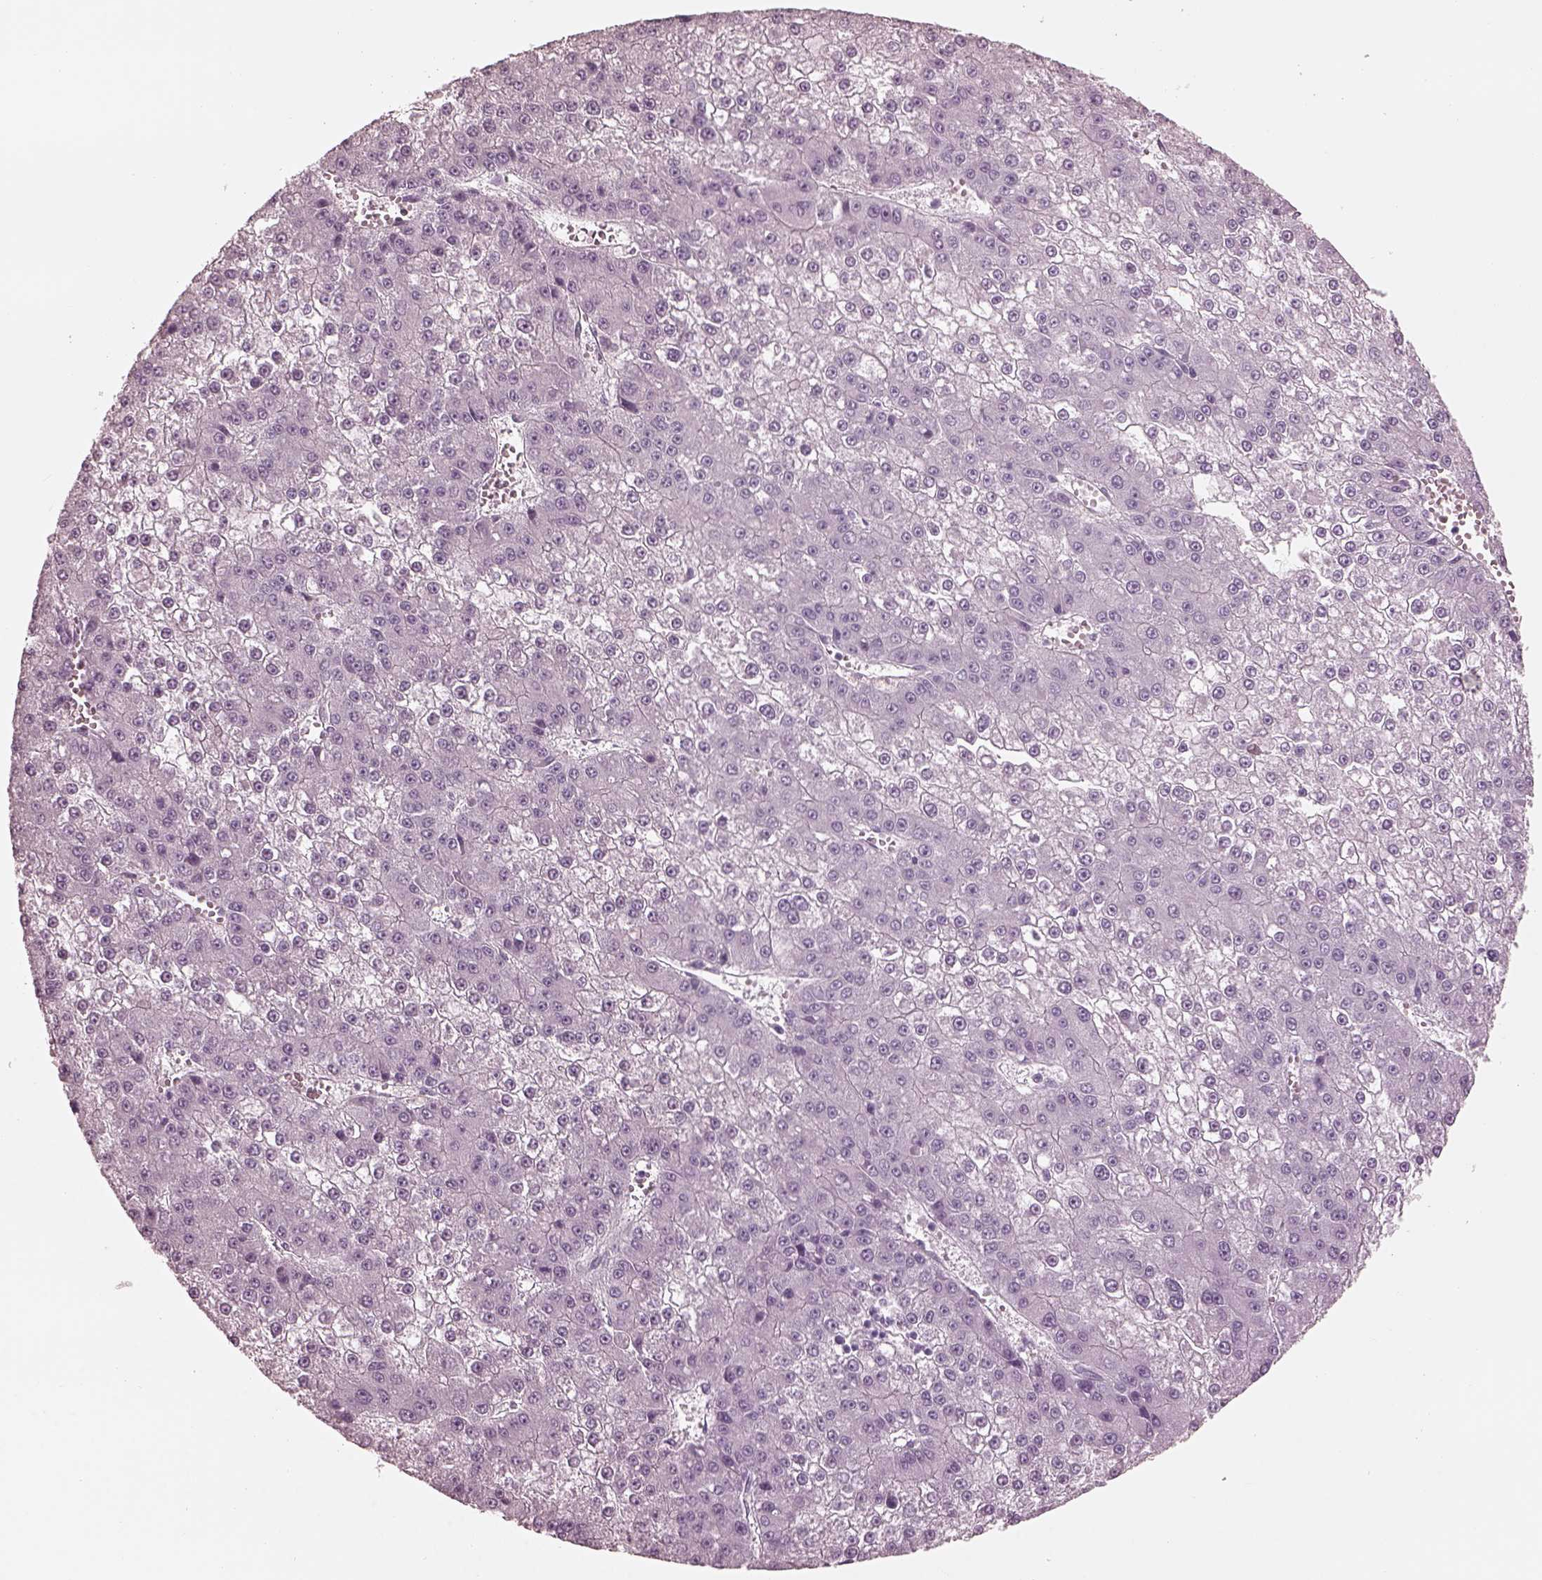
{"staining": {"intensity": "negative", "quantity": "none", "location": "none"}, "tissue": "liver cancer", "cell_type": "Tumor cells", "image_type": "cancer", "snomed": [{"axis": "morphology", "description": "Carcinoma, Hepatocellular, NOS"}, {"axis": "topography", "description": "Liver"}], "caption": "Liver cancer stained for a protein using IHC exhibits no positivity tumor cells.", "gene": "FABP9", "patient": {"sex": "female", "age": 73}}